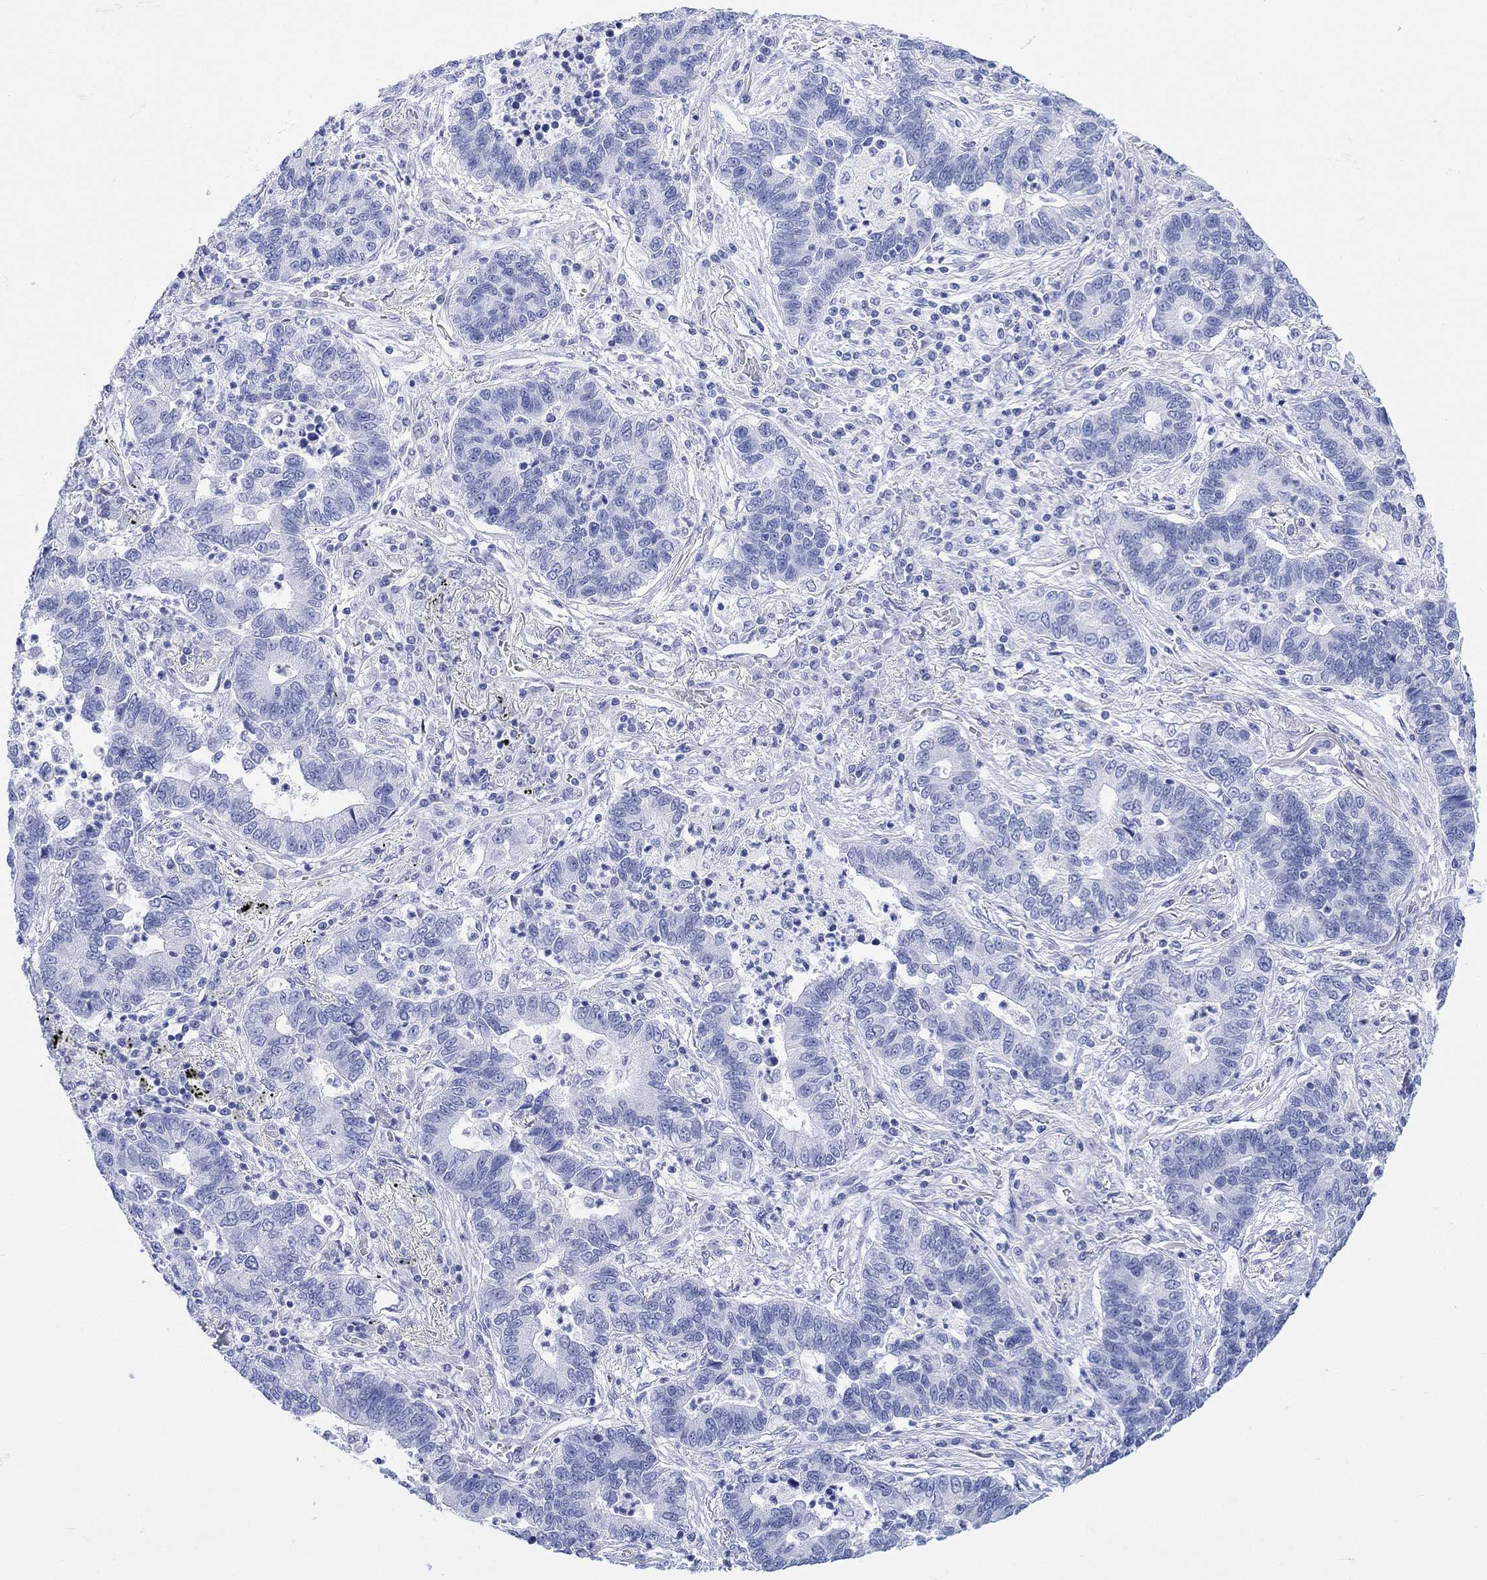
{"staining": {"intensity": "negative", "quantity": "none", "location": "none"}, "tissue": "lung cancer", "cell_type": "Tumor cells", "image_type": "cancer", "snomed": [{"axis": "morphology", "description": "Adenocarcinoma, NOS"}, {"axis": "topography", "description": "Lung"}], "caption": "Lung cancer was stained to show a protein in brown. There is no significant staining in tumor cells. Nuclei are stained in blue.", "gene": "CELF4", "patient": {"sex": "female", "age": 57}}